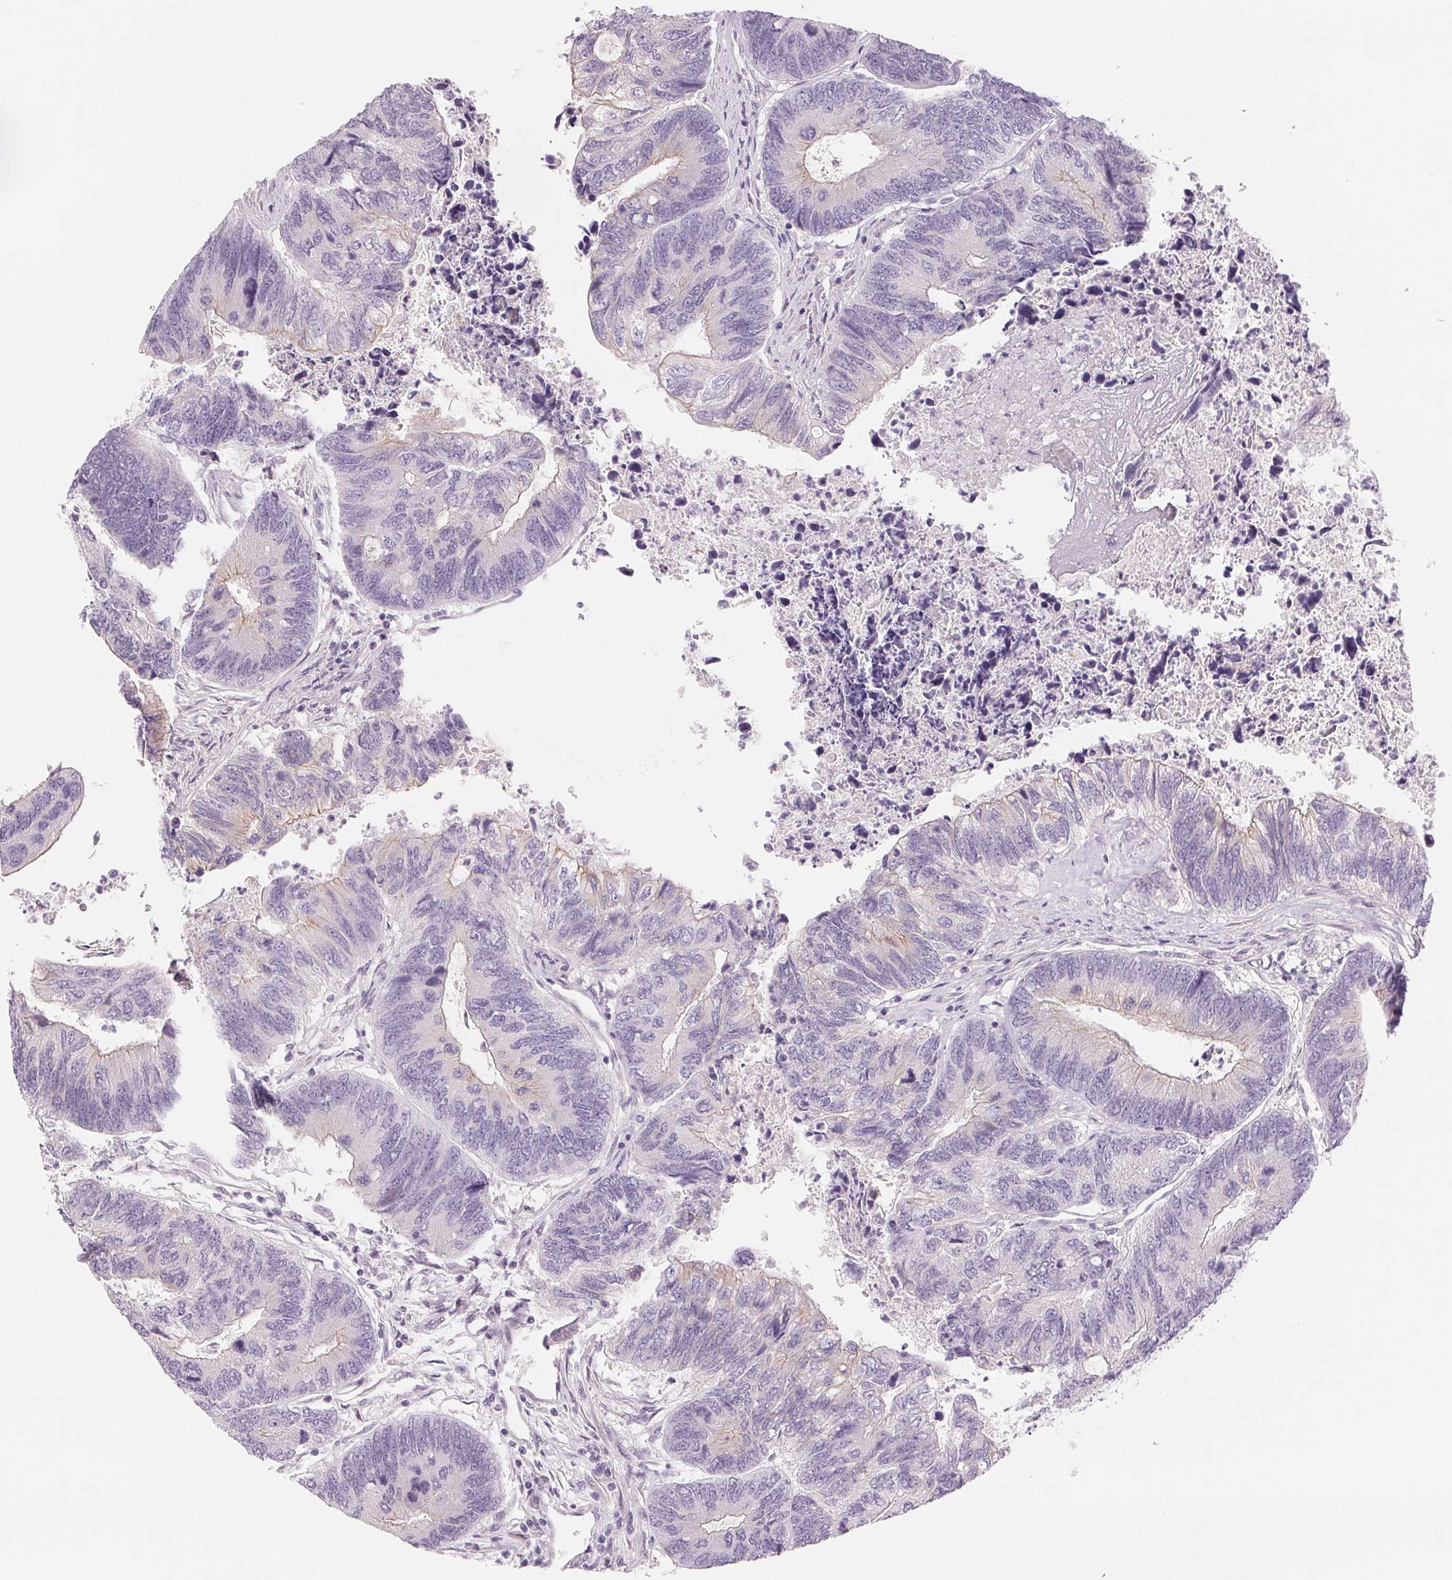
{"staining": {"intensity": "negative", "quantity": "none", "location": "none"}, "tissue": "colorectal cancer", "cell_type": "Tumor cells", "image_type": "cancer", "snomed": [{"axis": "morphology", "description": "Adenocarcinoma, NOS"}, {"axis": "topography", "description": "Colon"}], "caption": "The photomicrograph displays no significant positivity in tumor cells of adenocarcinoma (colorectal).", "gene": "CCDC168", "patient": {"sex": "female", "age": 67}}